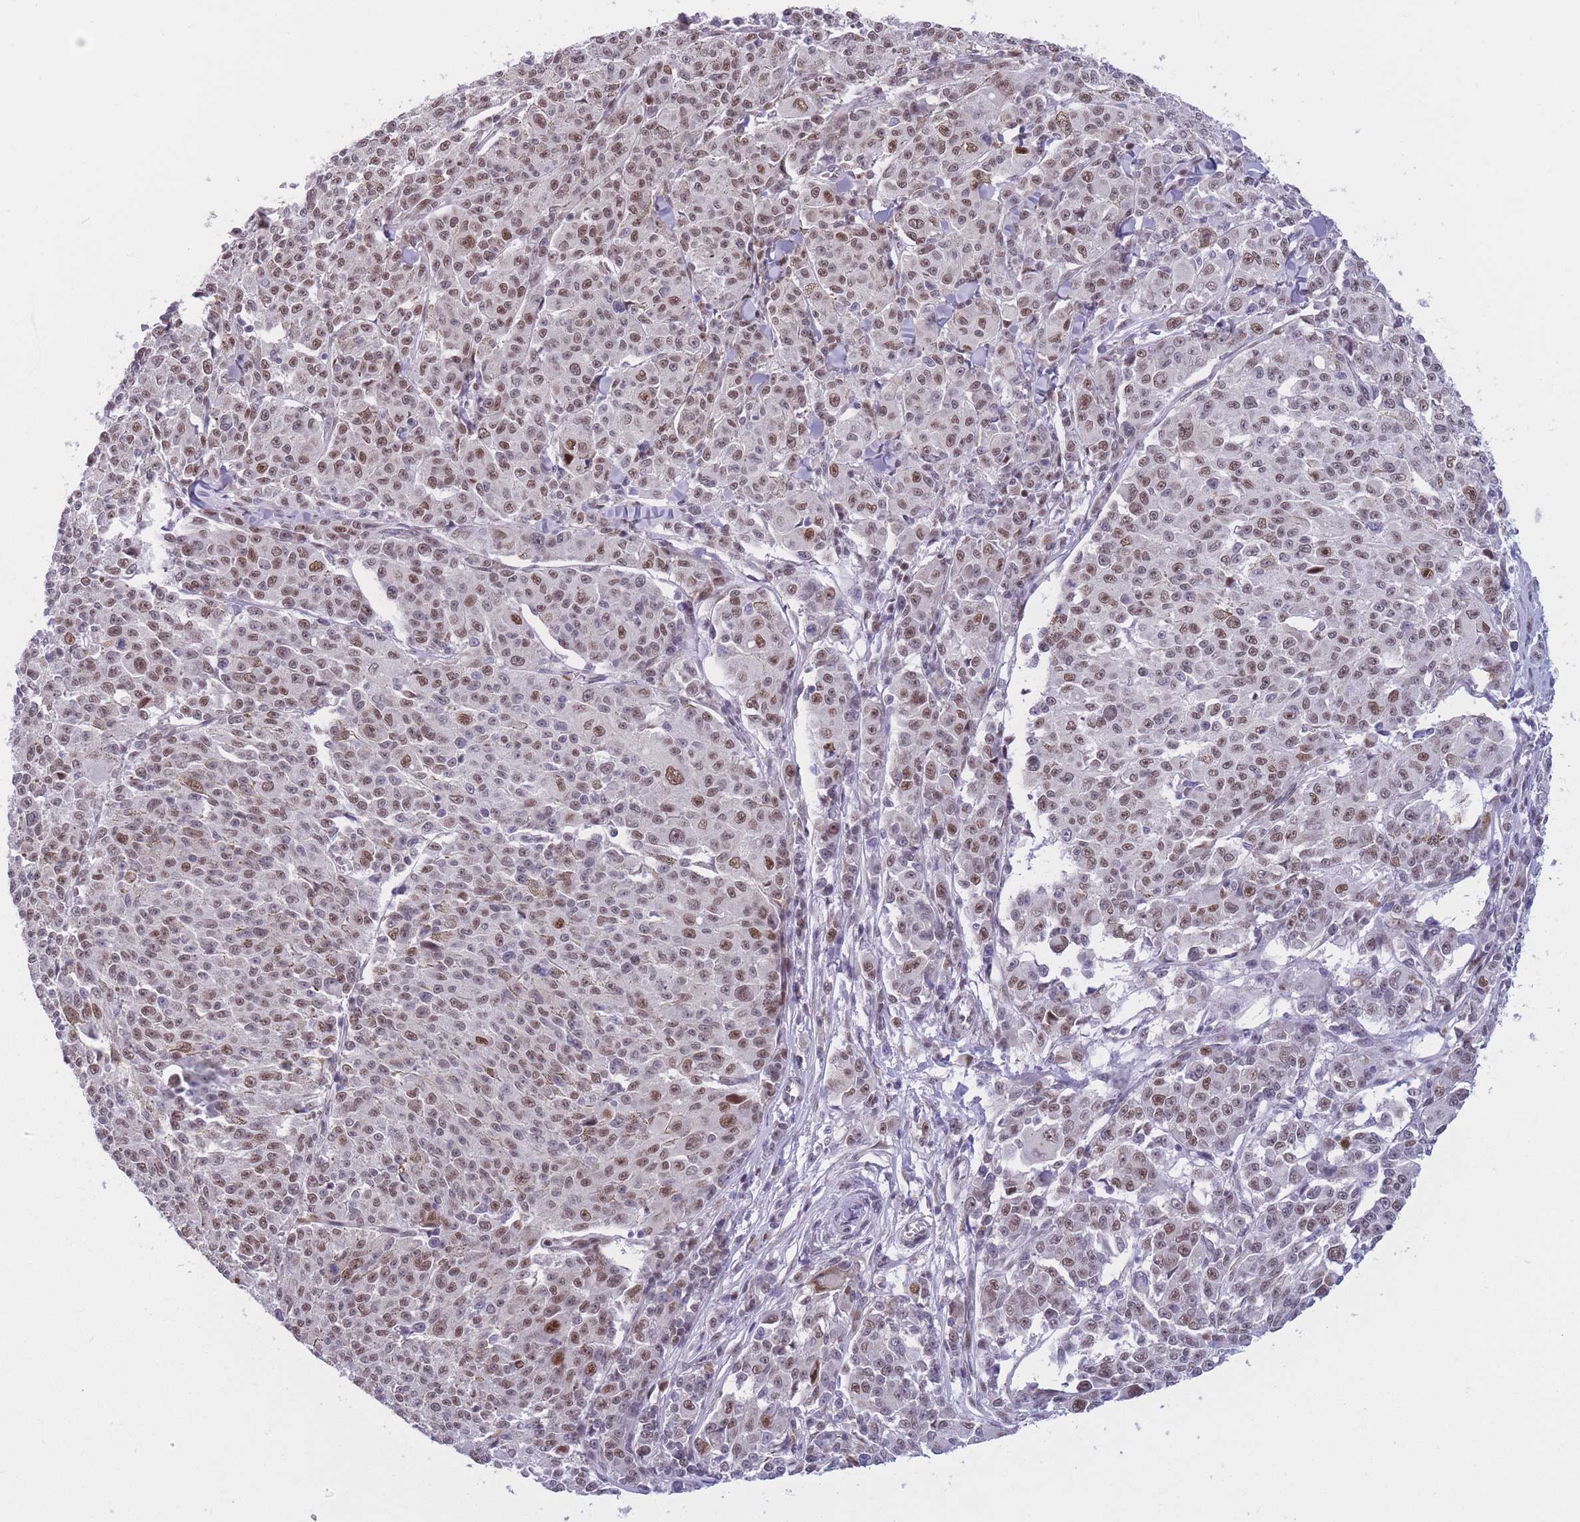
{"staining": {"intensity": "moderate", "quantity": ">75%", "location": "nuclear"}, "tissue": "melanoma", "cell_type": "Tumor cells", "image_type": "cancer", "snomed": [{"axis": "morphology", "description": "Malignant melanoma, NOS"}, {"axis": "topography", "description": "Skin"}], "caption": "A brown stain shows moderate nuclear staining of a protein in human malignant melanoma tumor cells.", "gene": "BCL9L", "patient": {"sex": "female", "age": 52}}